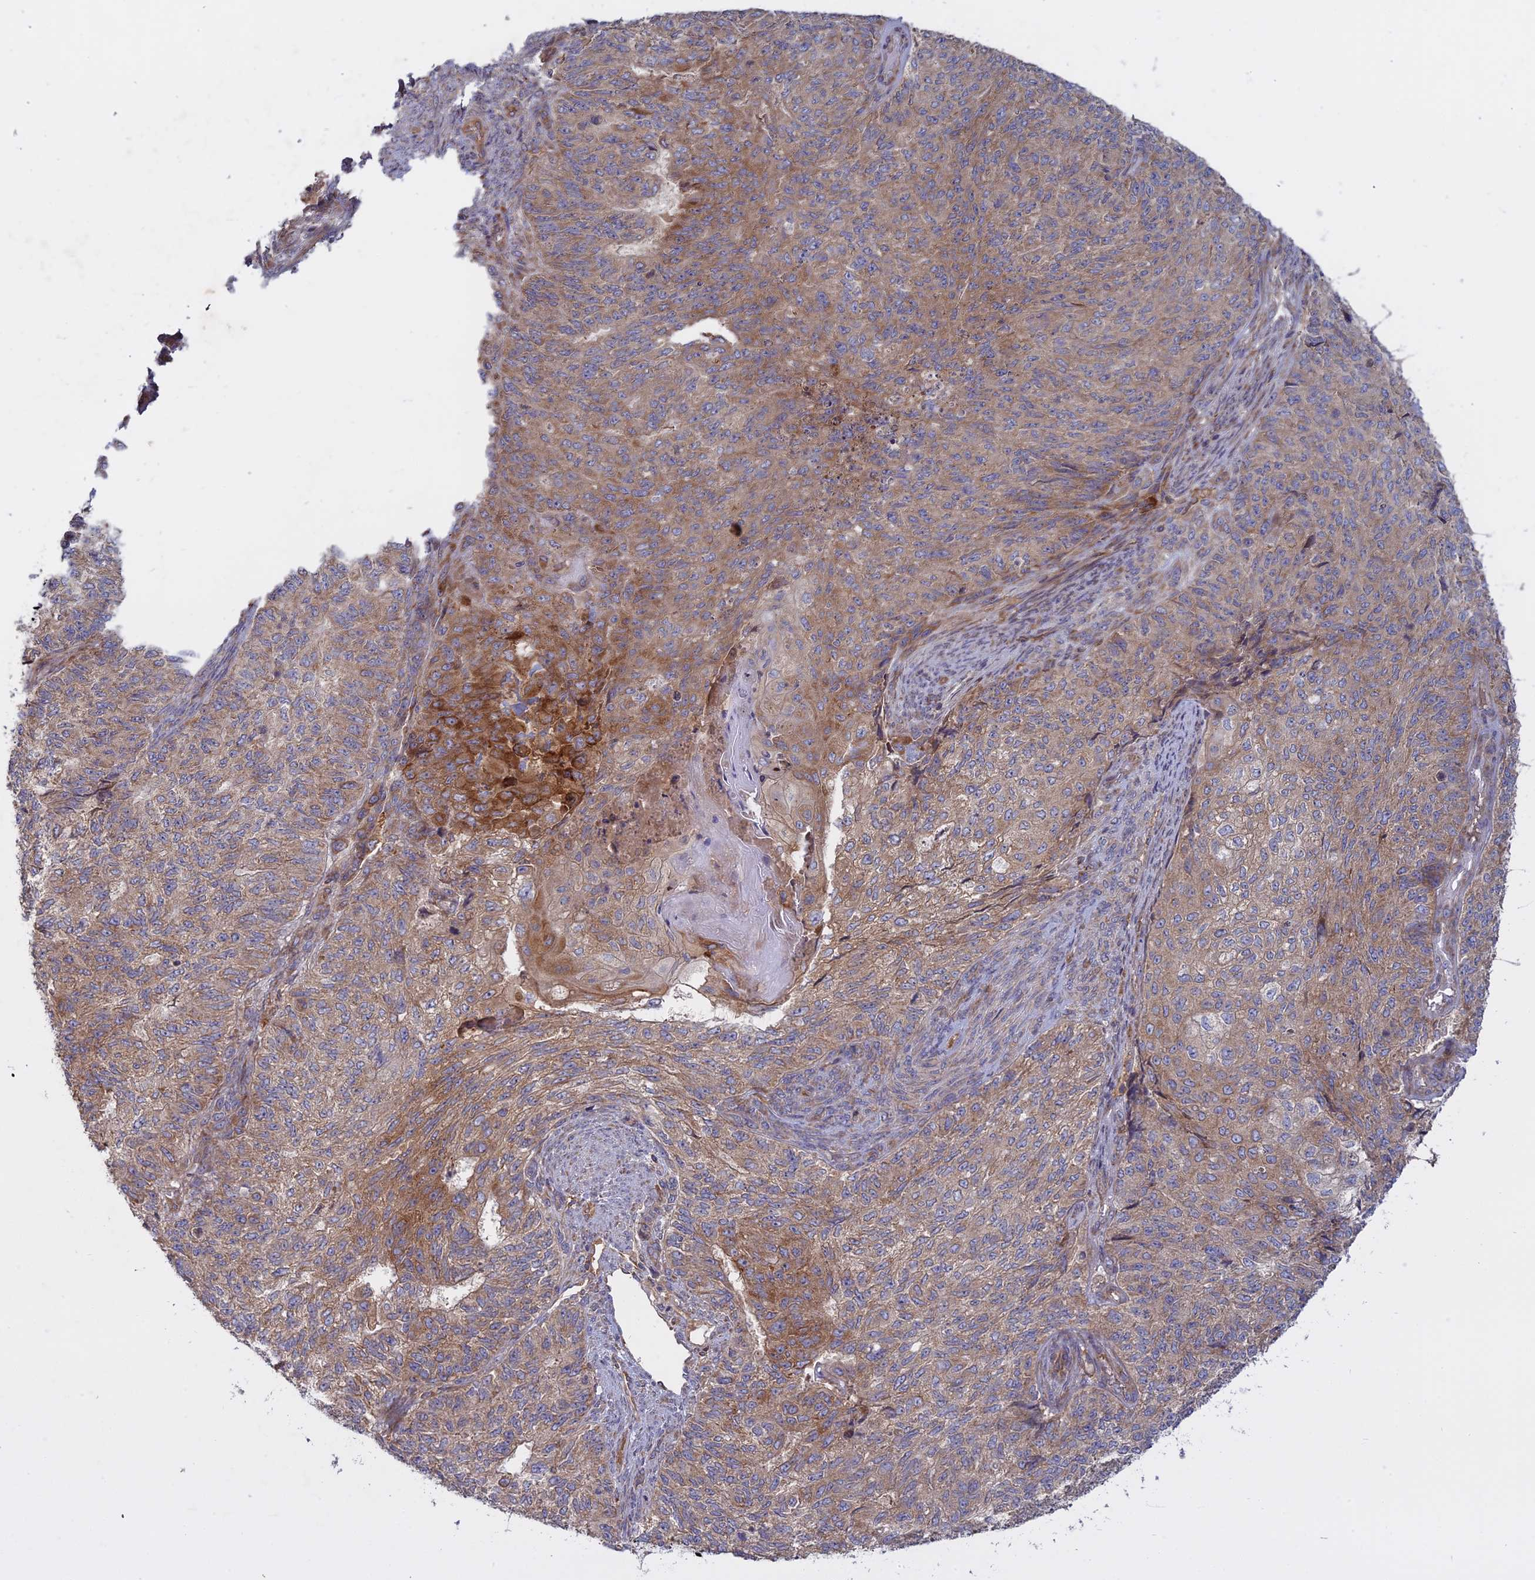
{"staining": {"intensity": "moderate", "quantity": ">75%", "location": "cytoplasmic/membranous"}, "tissue": "endometrial cancer", "cell_type": "Tumor cells", "image_type": "cancer", "snomed": [{"axis": "morphology", "description": "Adenocarcinoma, NOS"}, {"axis": "topography", "description": "Endometrium"}], "caption": "Endometrial cancer (adenocarcinoma) tissue shows moderate cytoplasmic/membranous positivity in about >75% of tumor cells", "gene": "TMEM208", "patient": {"sex": "female", "age": 32}}